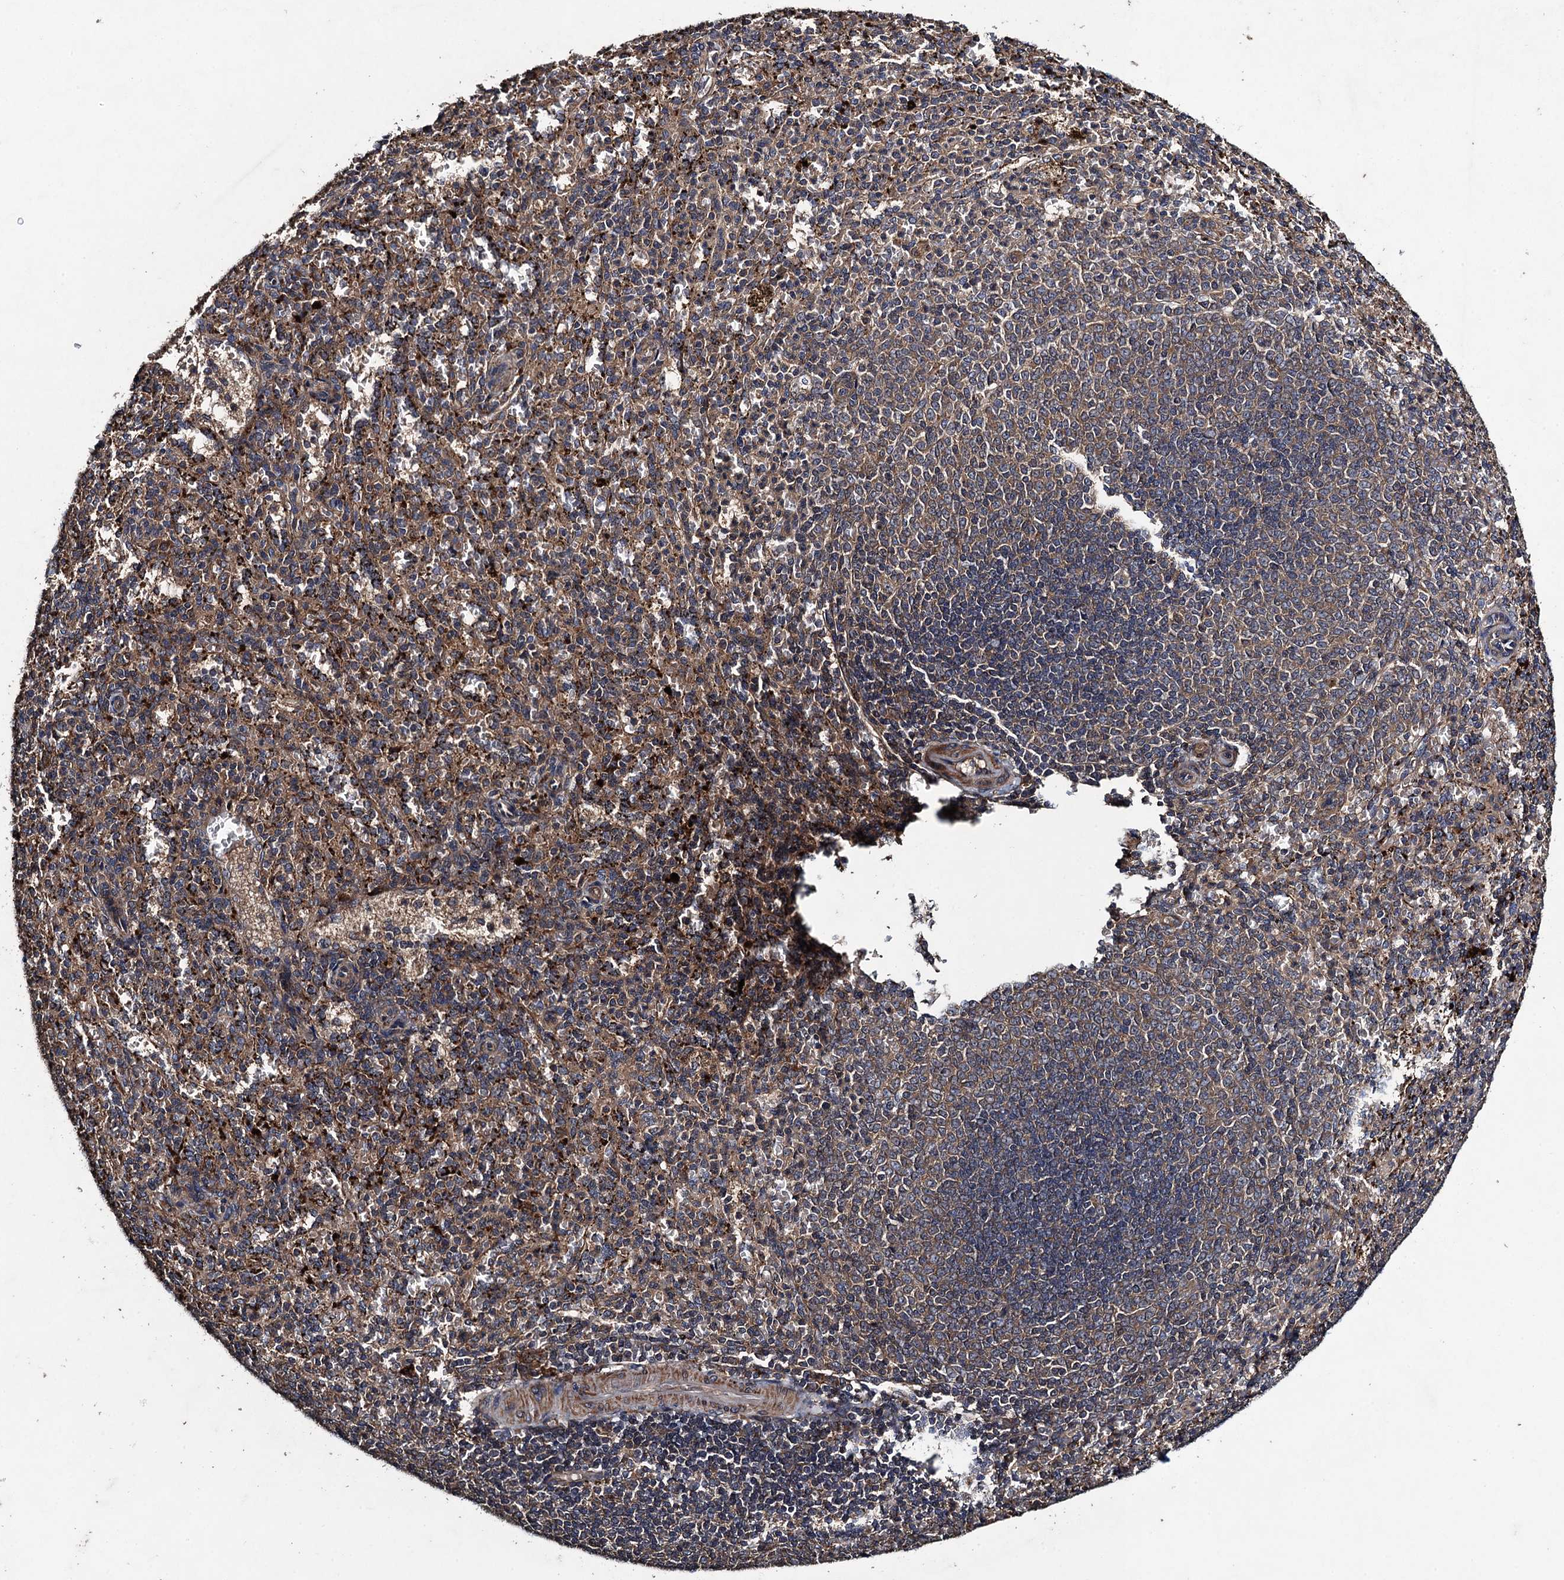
{"staining": {"intensity": "moderate", "quantity": ">75%", "location": "cytoplasmic/membranous"}, "tissue": "spleen", "cell_type": "Cells in red pulp", "image_type": "normal", "snomed": [{"axis": "morphology", "description": "Normal tissue, NOS"}, {"axis": "topography", "description": "Spleen"}], "caption": "A photomicrograph showing moderate cytoplasmic/membranous staining in about >75% of cells in red pulp in benign spleen, as visualized by brown immunohistochemical staining.", "gene": "CNTN5", "patient": {"sex": "female", "age": 21}}